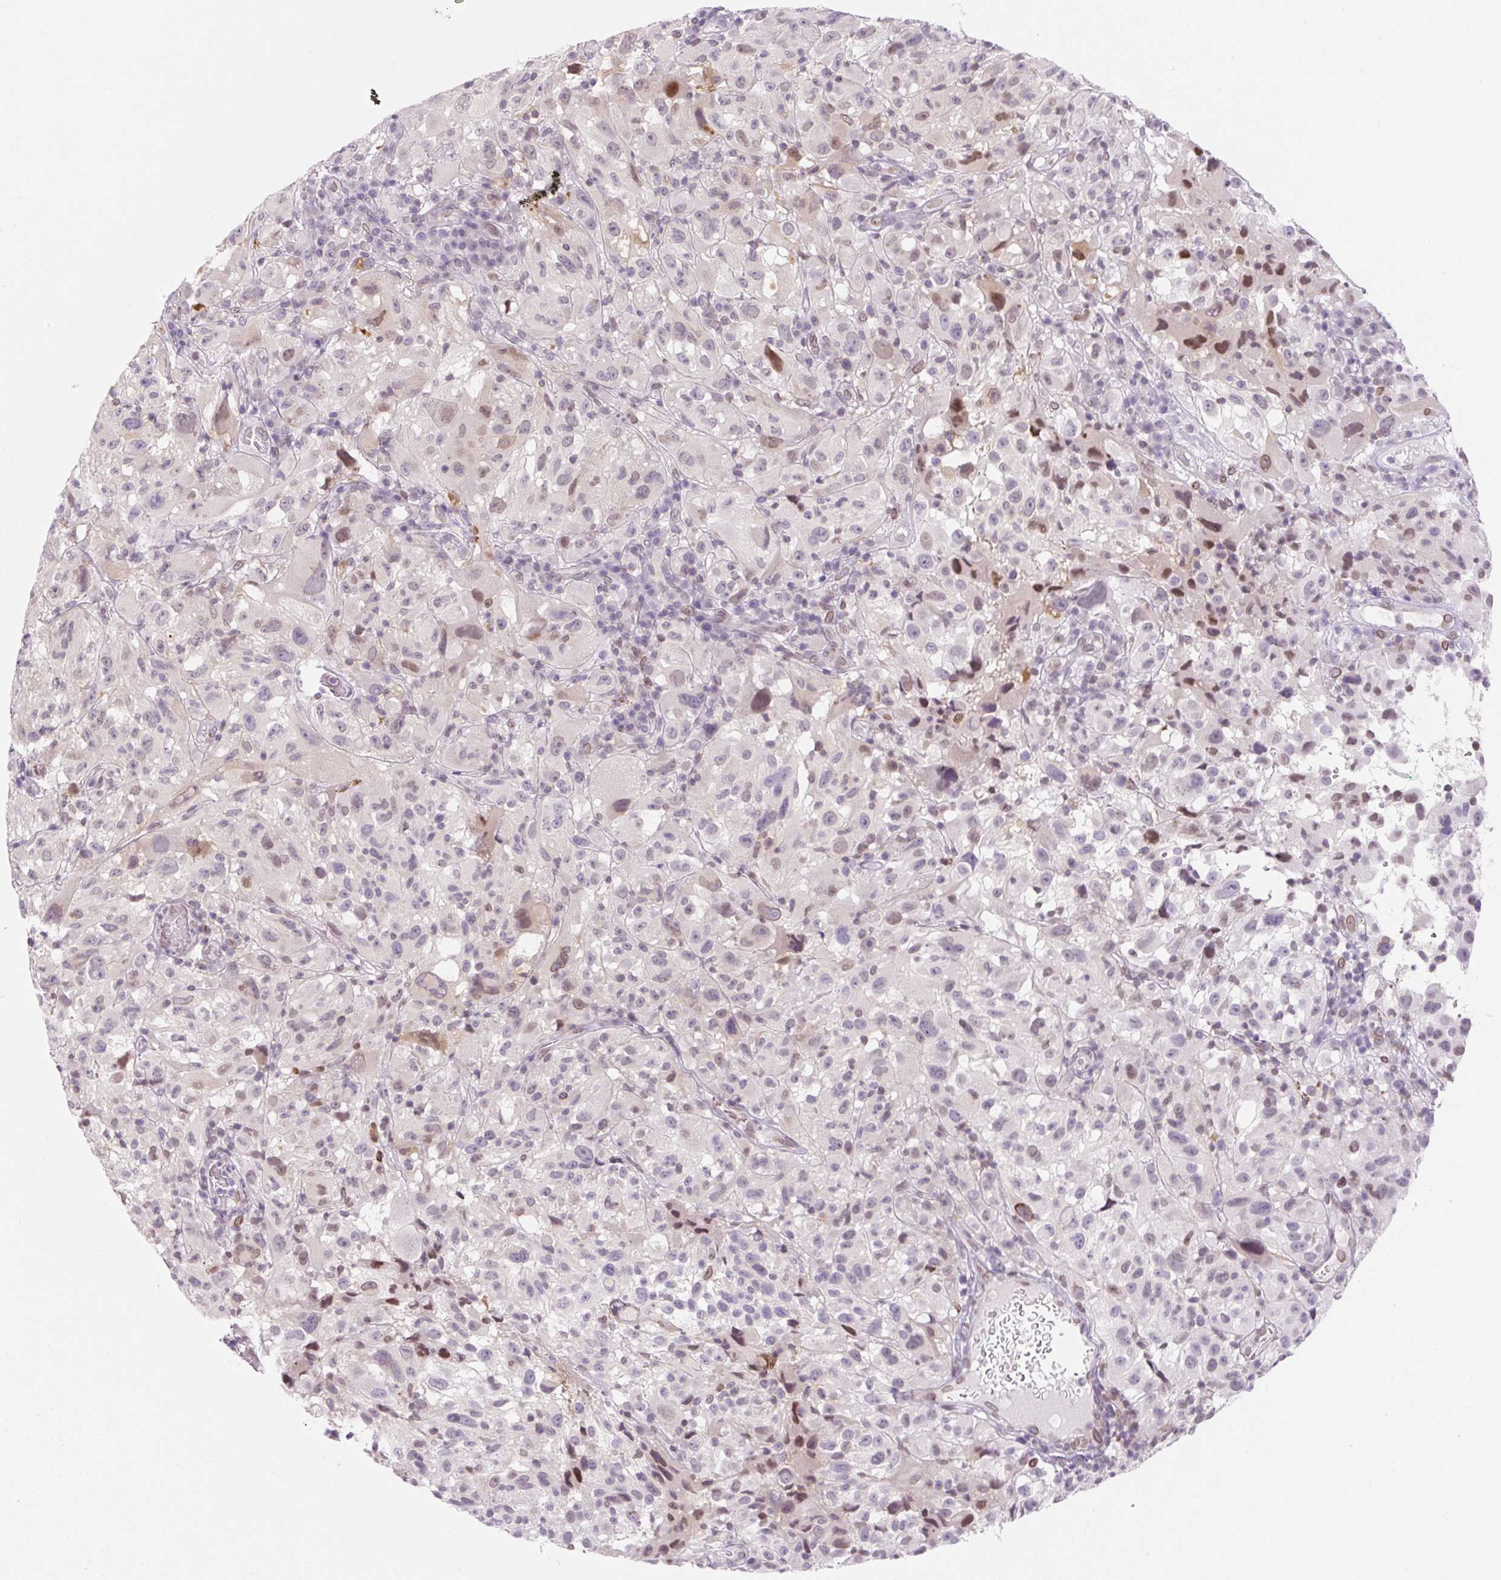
{"staining": {"intensity": "moderate", "quantity": "<25%", "location": "nuclear"}, "tissue": "melanoma", "cell_type": "Tumor cells", "image_type": "cancer", "snomed": [{"axis": "morphology", "description": "Malignant melanoma, NOS"}, {"axis": "topography", "description": "Skin"}], "caption": "A brown stain labels moderate nuclear positivity of a protein in human malignant melanoma tumor cells.", "gene": "SYNE3", "patient": {"sex": "female", "age": 71}}